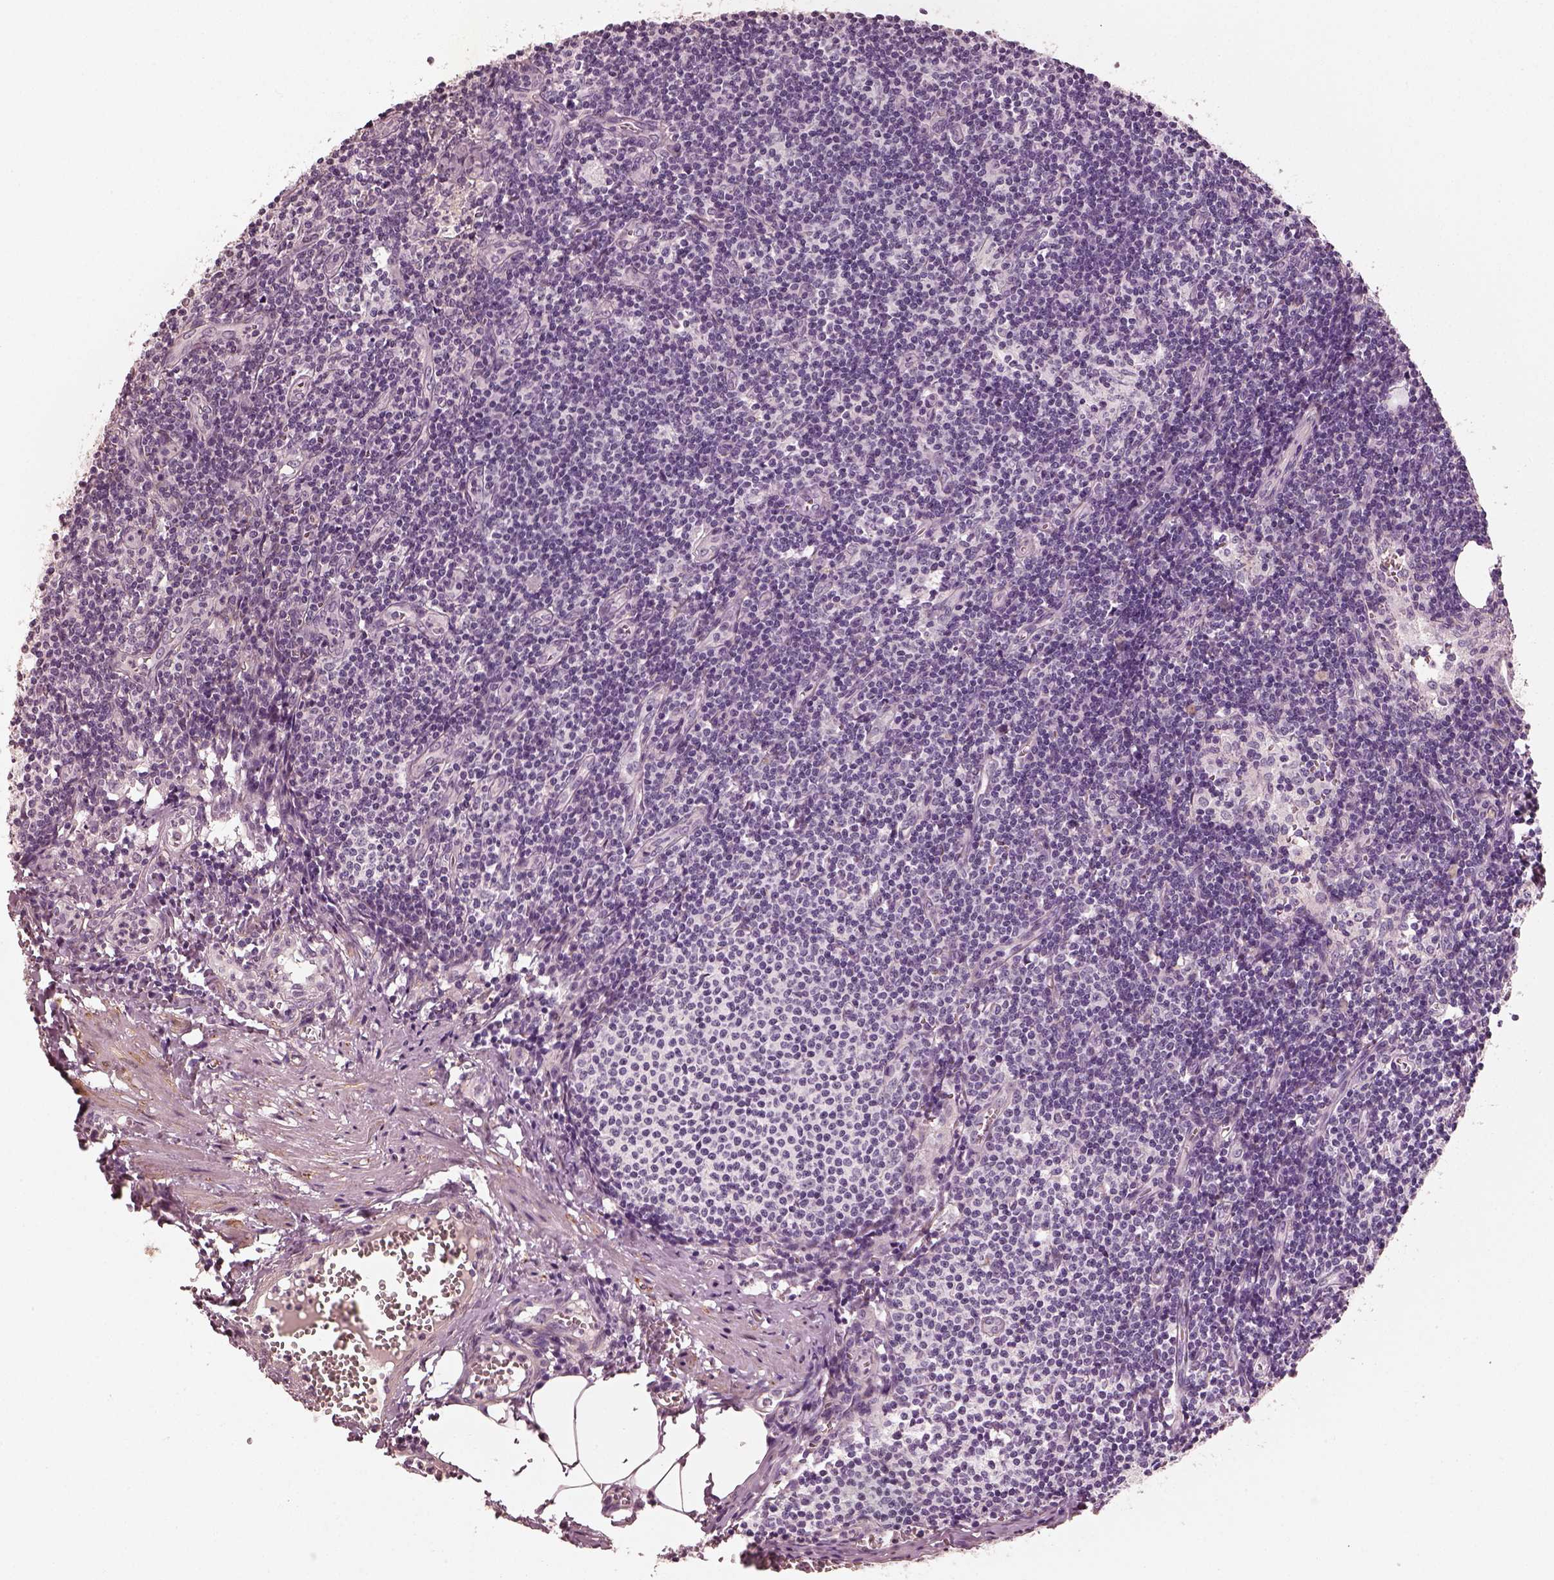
{"staining": {"intensity": "negative", "quantity": "none", "location": "none"}, "tissue": "lymph node", "cell_type": "Germinal center cells", "image_type": "normal", "snomed": [{"axis": "morphology", "description": "Normal tissue, NOS"}, {"axis": "topography", "description": "Lymph node"}], "caption": "Immunohistochemistry (IHC) histopathology image of unremarkable human lymph node stained for a protein (brown), which demonstrates no expression in germinal center cells.", "gene": "RS1", "patient": {"sex": "female", "age": 50}}